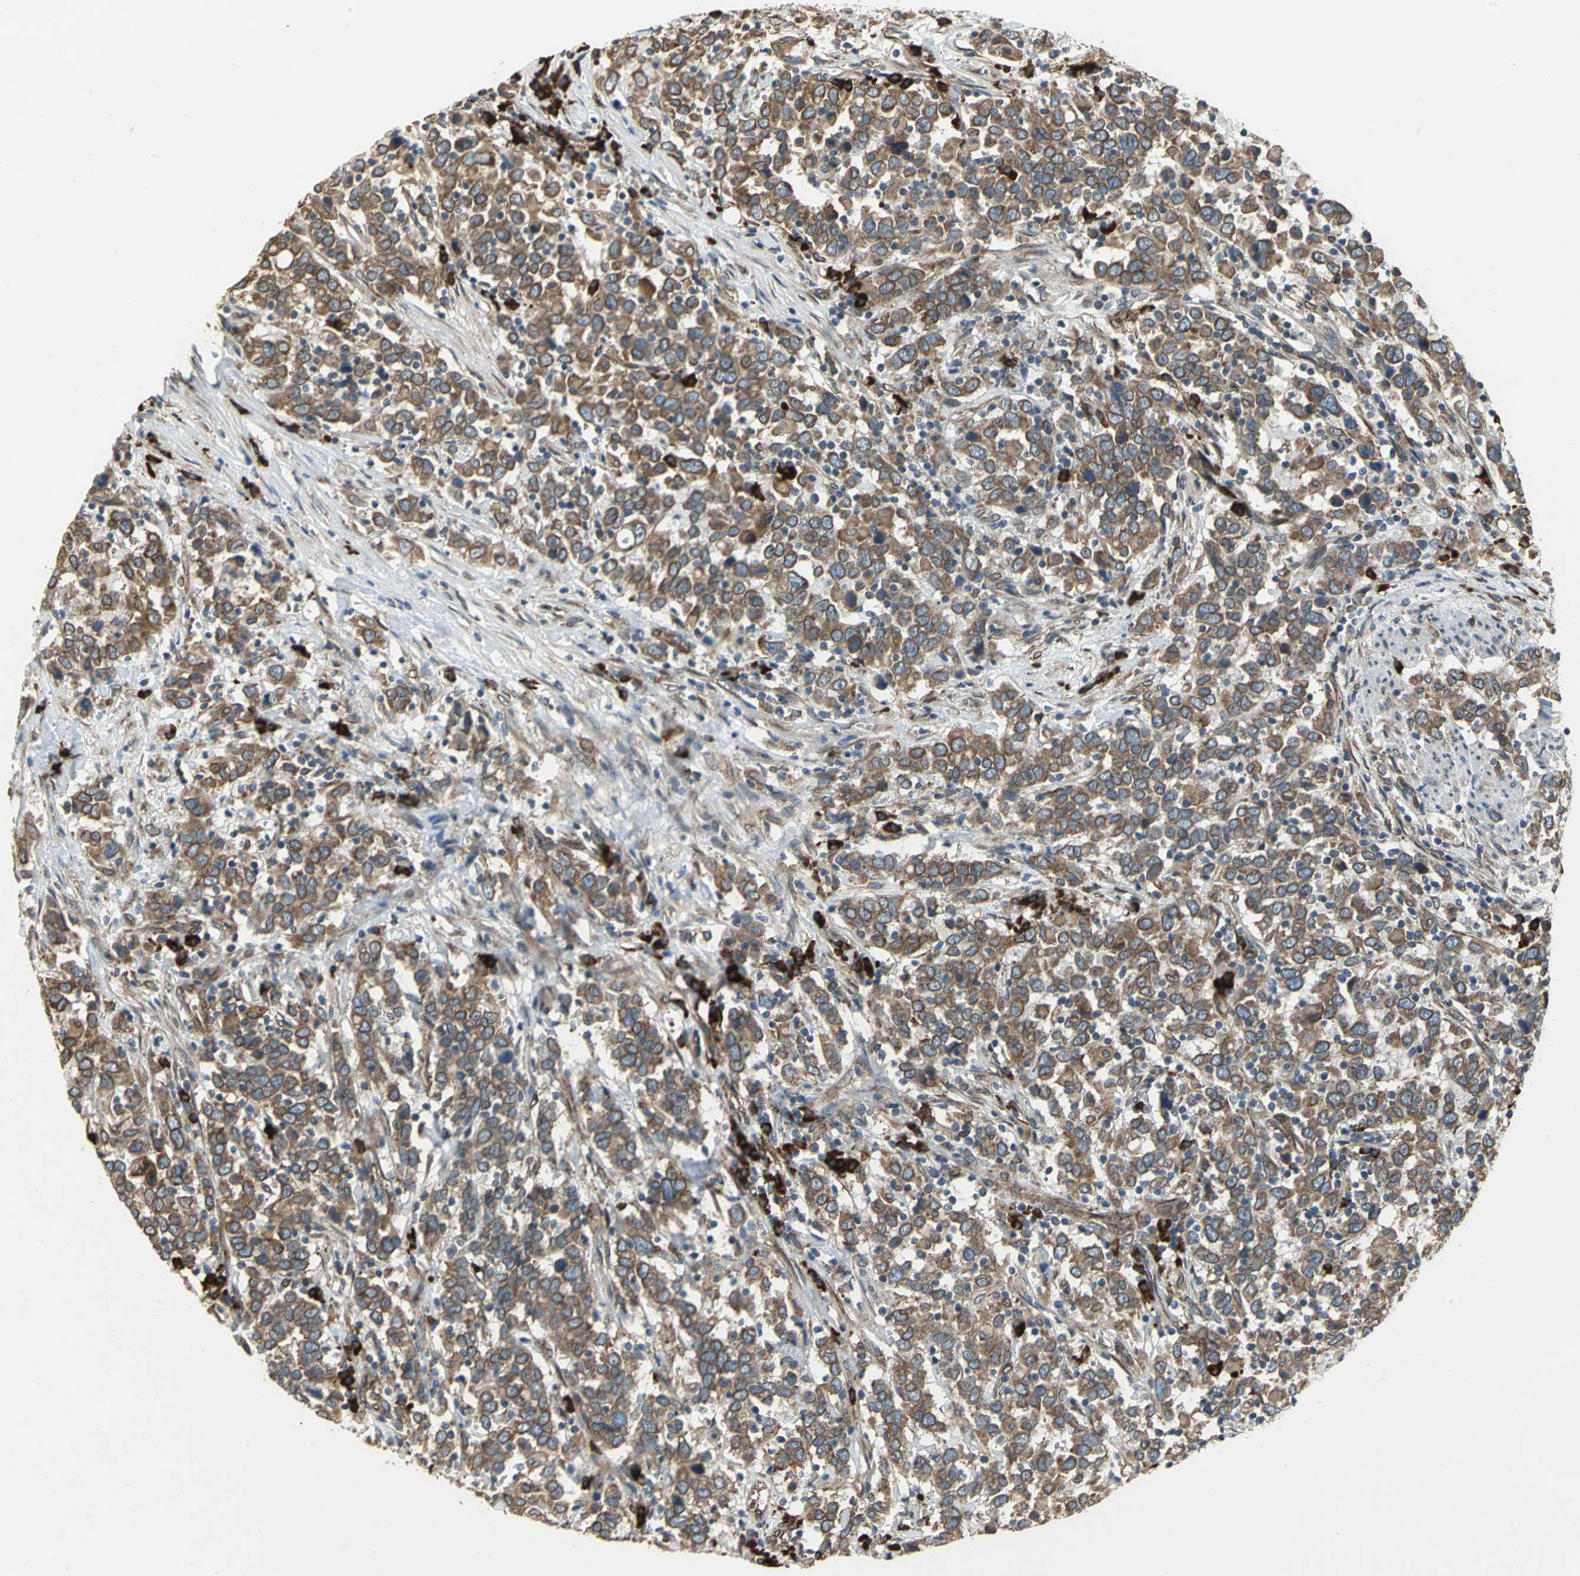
{"staining": {"intensity": "moderate", "quantity": ">75%", "location": "cytoplasmic/membranous"}, "tissue": "urothelial cancer", "cell_type": "Tumor cells", "image_type": "cancer", "snomed": [{"axis": "morphology", "description": "Urothelial carcinoma, High grade"}, {"axis": "topography", "description": "Urinary bladder"}], "caption": "Protein staining displays moderate cytoplasmic/membranous staining in approximately >75% of tumor cells in urothelial cancer. The staining was performed using DAB to visualize the protein expression in brown, while the nuclei were stained in blue with hematoxylin (Magnification: 20x).", "gene": "SYVN1", "patient": {"sex": "male", "age": 61}}